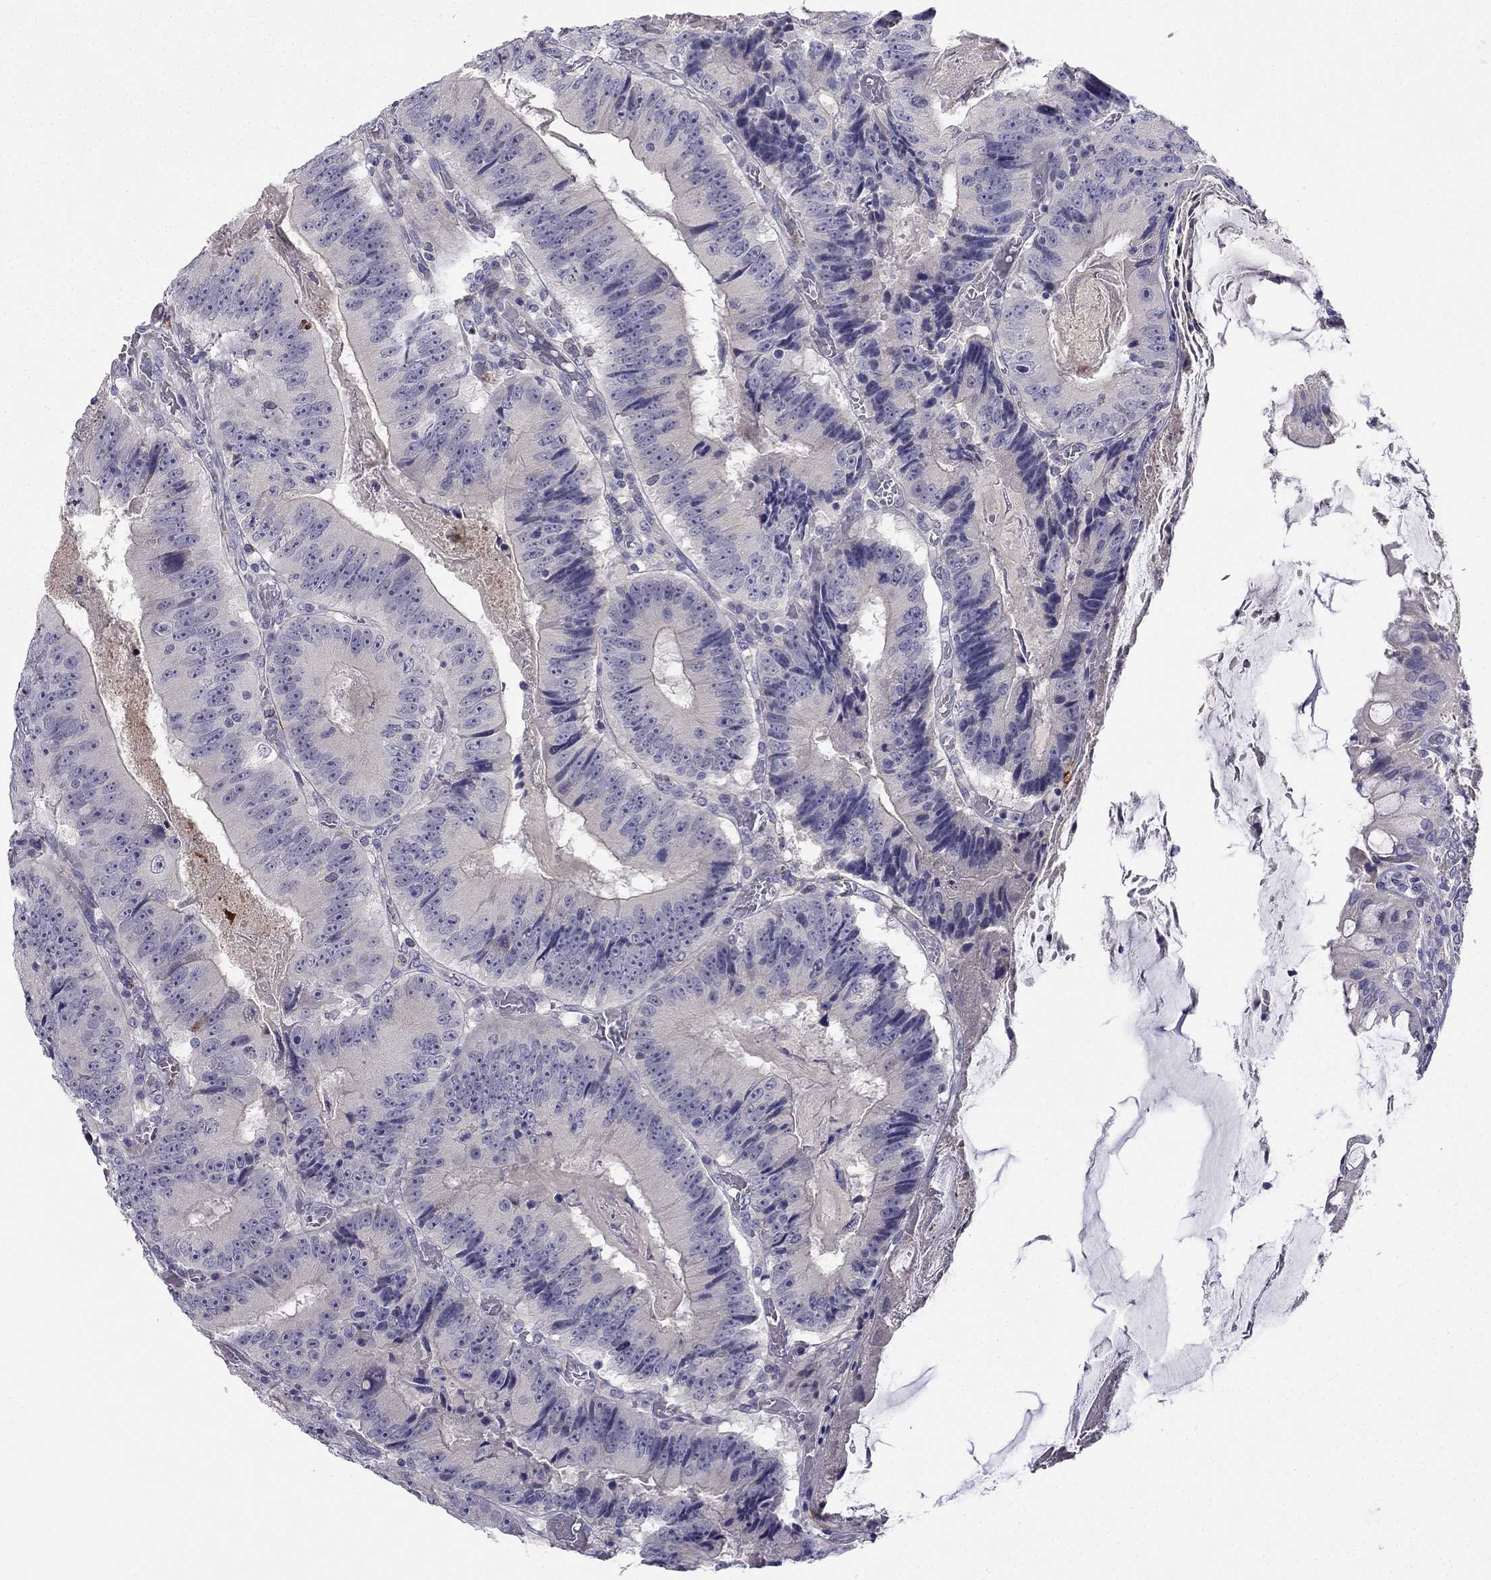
{"staining": {"intensity": "negative", "quantity": "none", "location": "none"}, "tissue": "colorectal cancer", "cell_type": "Tumor cells", "image_type": "cancer", "snomed": [{"axis": "morphology", "description": "Adenocarcinoma, NOS"}, {"axis": "topography", "description": "Colon"}], "caption": "An image of colorectal adenocarcinoma stained for a protein displays no brown staining in tumor cells.", "gene": "C16orf89", "patient": {"sex": "female", "age": 86}}